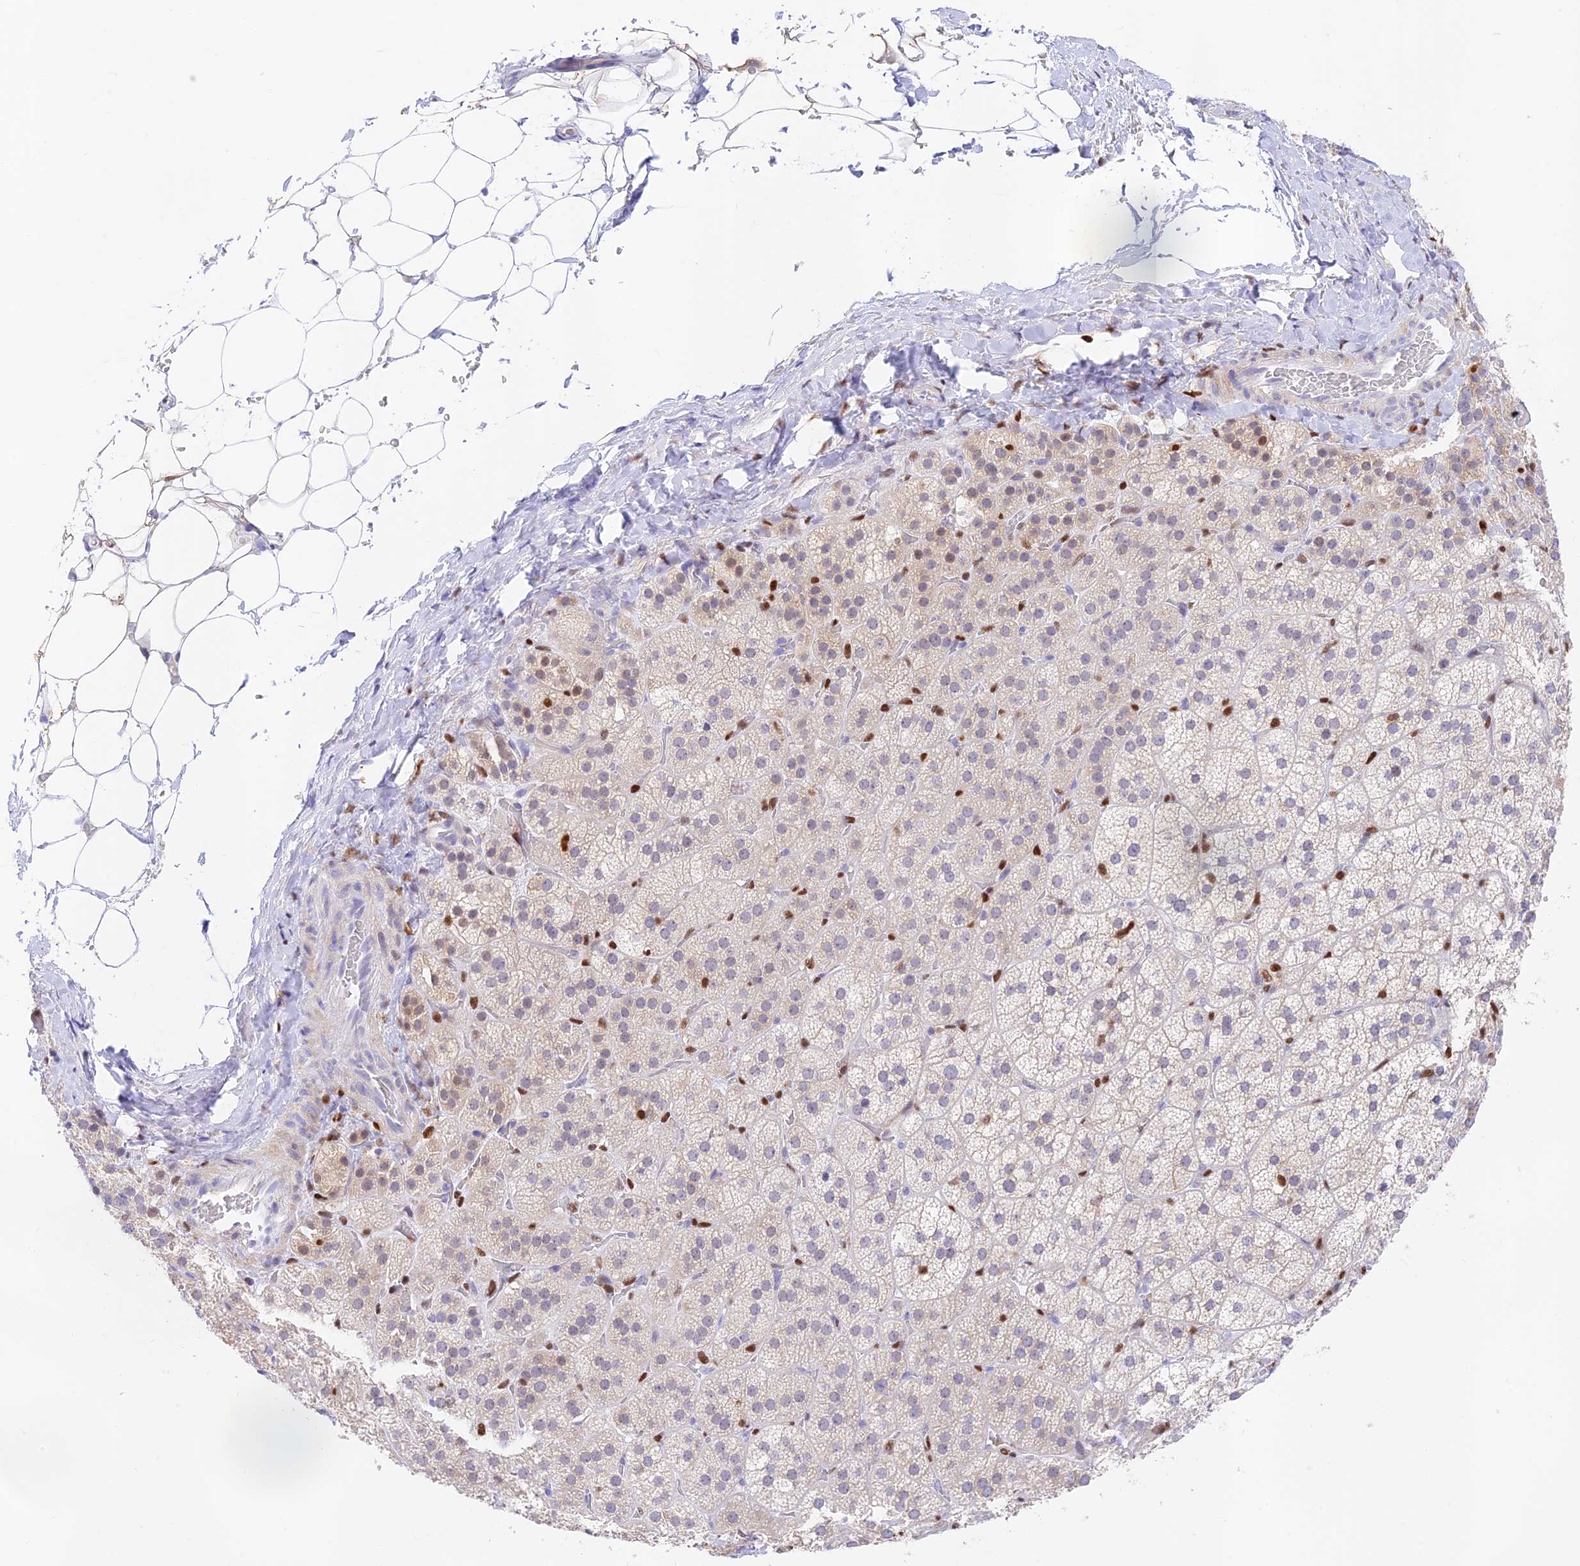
{"staining": {"intensity": "negative", "quantity": "none", "location": "none"}, "tissue": "adrenal gland", "cell_type": "Glandular cells", "image_type": "normal", "snomed": [{"axis": "morphology", "description": "Normal tissue, NOS"}, {"axis": "topography", "description": "Adrenal gland"}], "caption": "There is no significant positivity in glandular cells of adrenal gland. (DAB (3,3'-diaminobenzidine) immunohistochemistry with hematoxylin counter stain).", "gene": "DENND1C", "patient": {"sex": "female", "age": 44}}